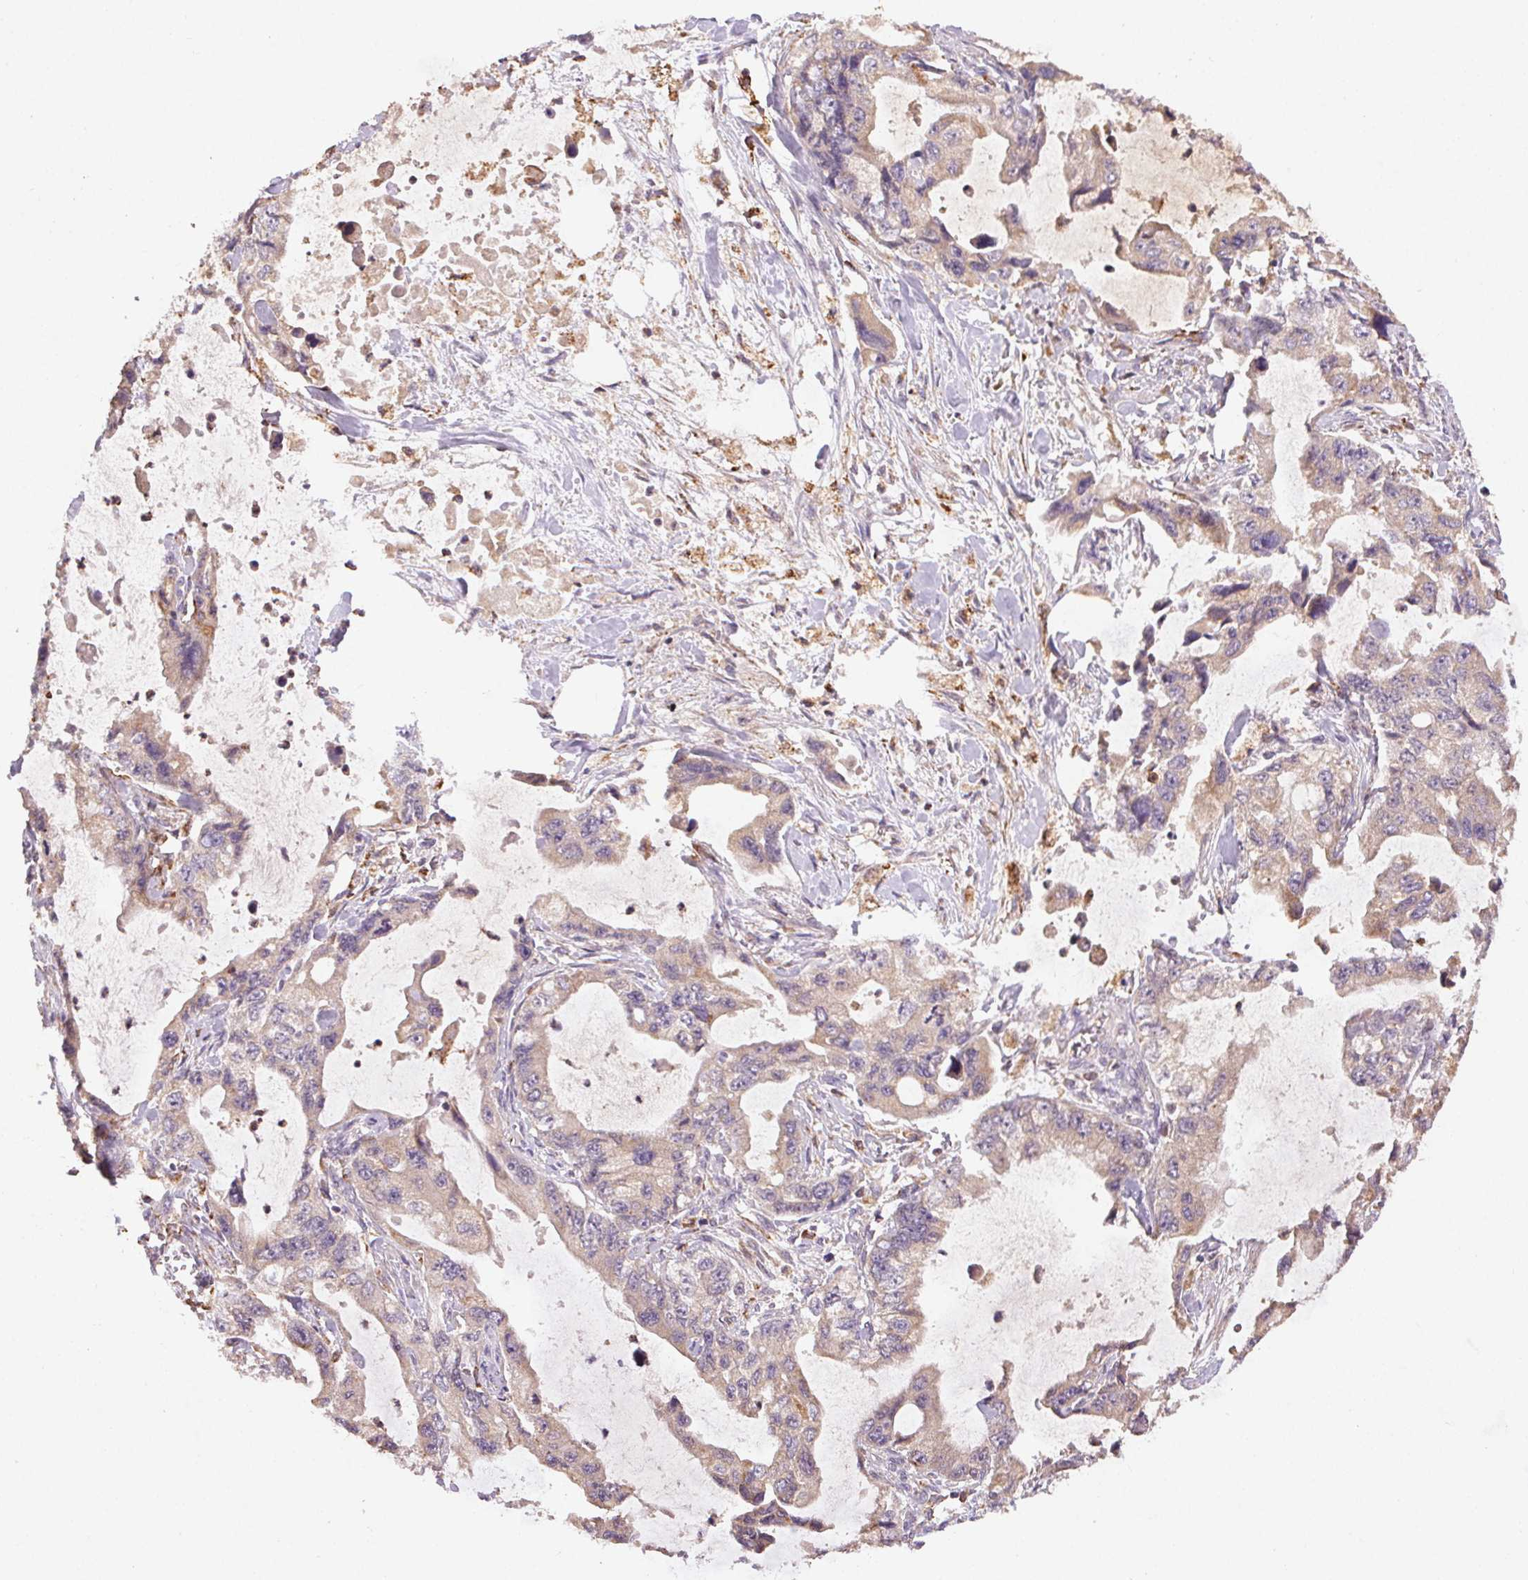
{"staining": {"intensity": "weak", "quantity": "25%-75%", "location": "cytoplasmic/membranous"}, "tissue": "stomach cancer", "cell_type": "Tumor cells", "image_type": "cancer", "snomed": [{"axis": "morphology", "description": "Adenocarcinoma, NOS"}, {"axis": "topography", "description": "Pancreas"}, {"axis": "topography", "description": "Stomach, upper"}, {"axis": "topography", "description": "Stomach"}], "caption": "Stomach cancer was stained to show a protein in brown. There is low levels of weak cytoplasmic/membranous staining in approximately 25%-75% of tumor cells.", "gene": "FNBP1L", "patient": {"sex": "male", "age": 77}}